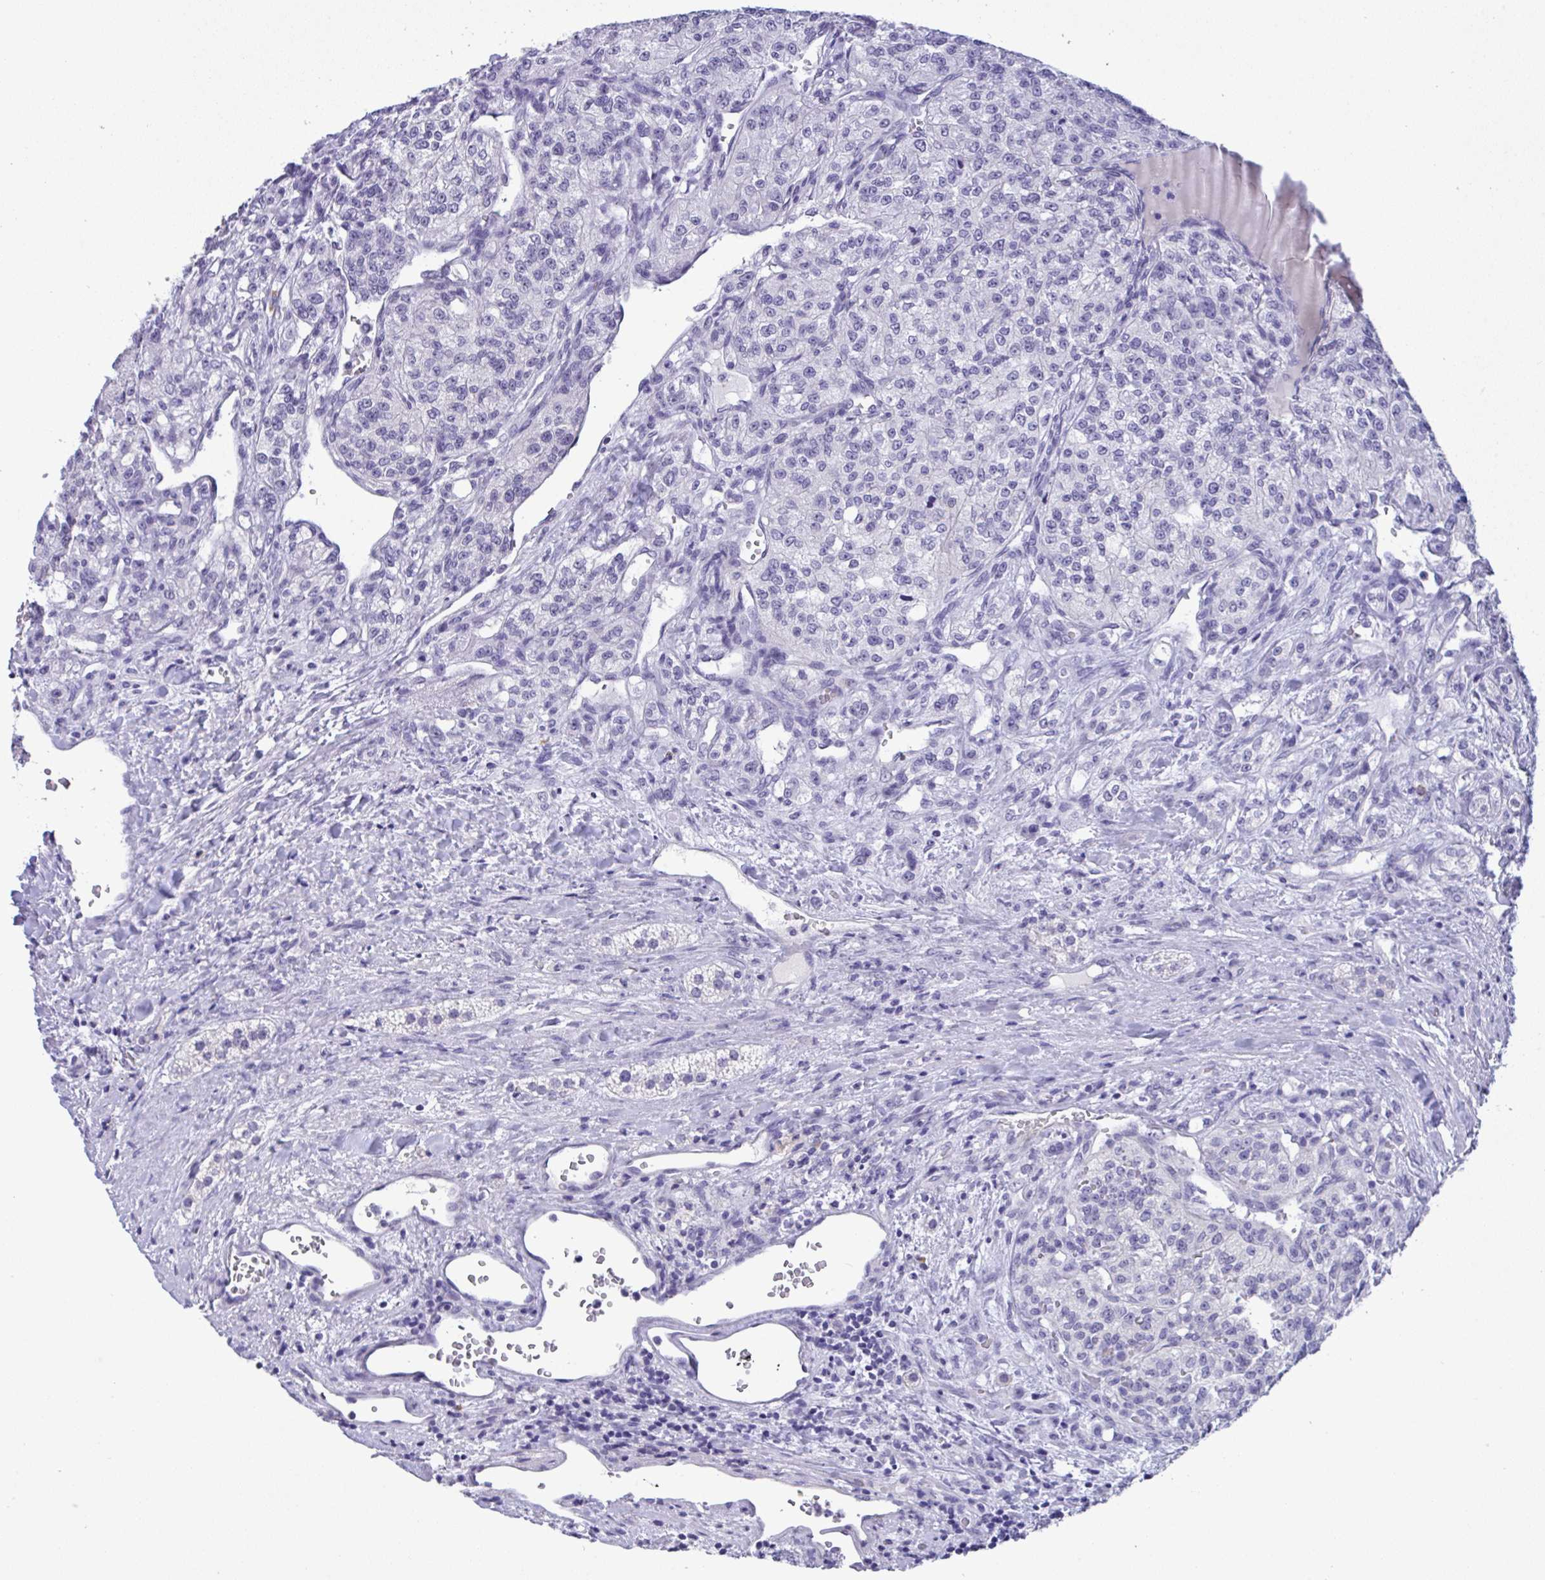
{"staining": {"intensity": "negative", "quantity": "none", "location": "none"}, "tissue": "renal cancer", "cell_type": "Tumor cells", "image_type": "cancer", "snomed": [{"axis": "morphology", "description": "Adenocarcinoma, NOS"}, {"axis": "topography", "description": "Kidney"}], "caption": "A high-resolution image shows immunohistochemistry staining of renal cancer, which exhibits no significant positivity in tumor cells. (DAB (3,3'-diaminobenzidine) immunohistochemistry (IHC) visualized using brightfield microscopy, high magnification).", "gene": "YBX2", "patient": {"sex": "female", "age": 63}}